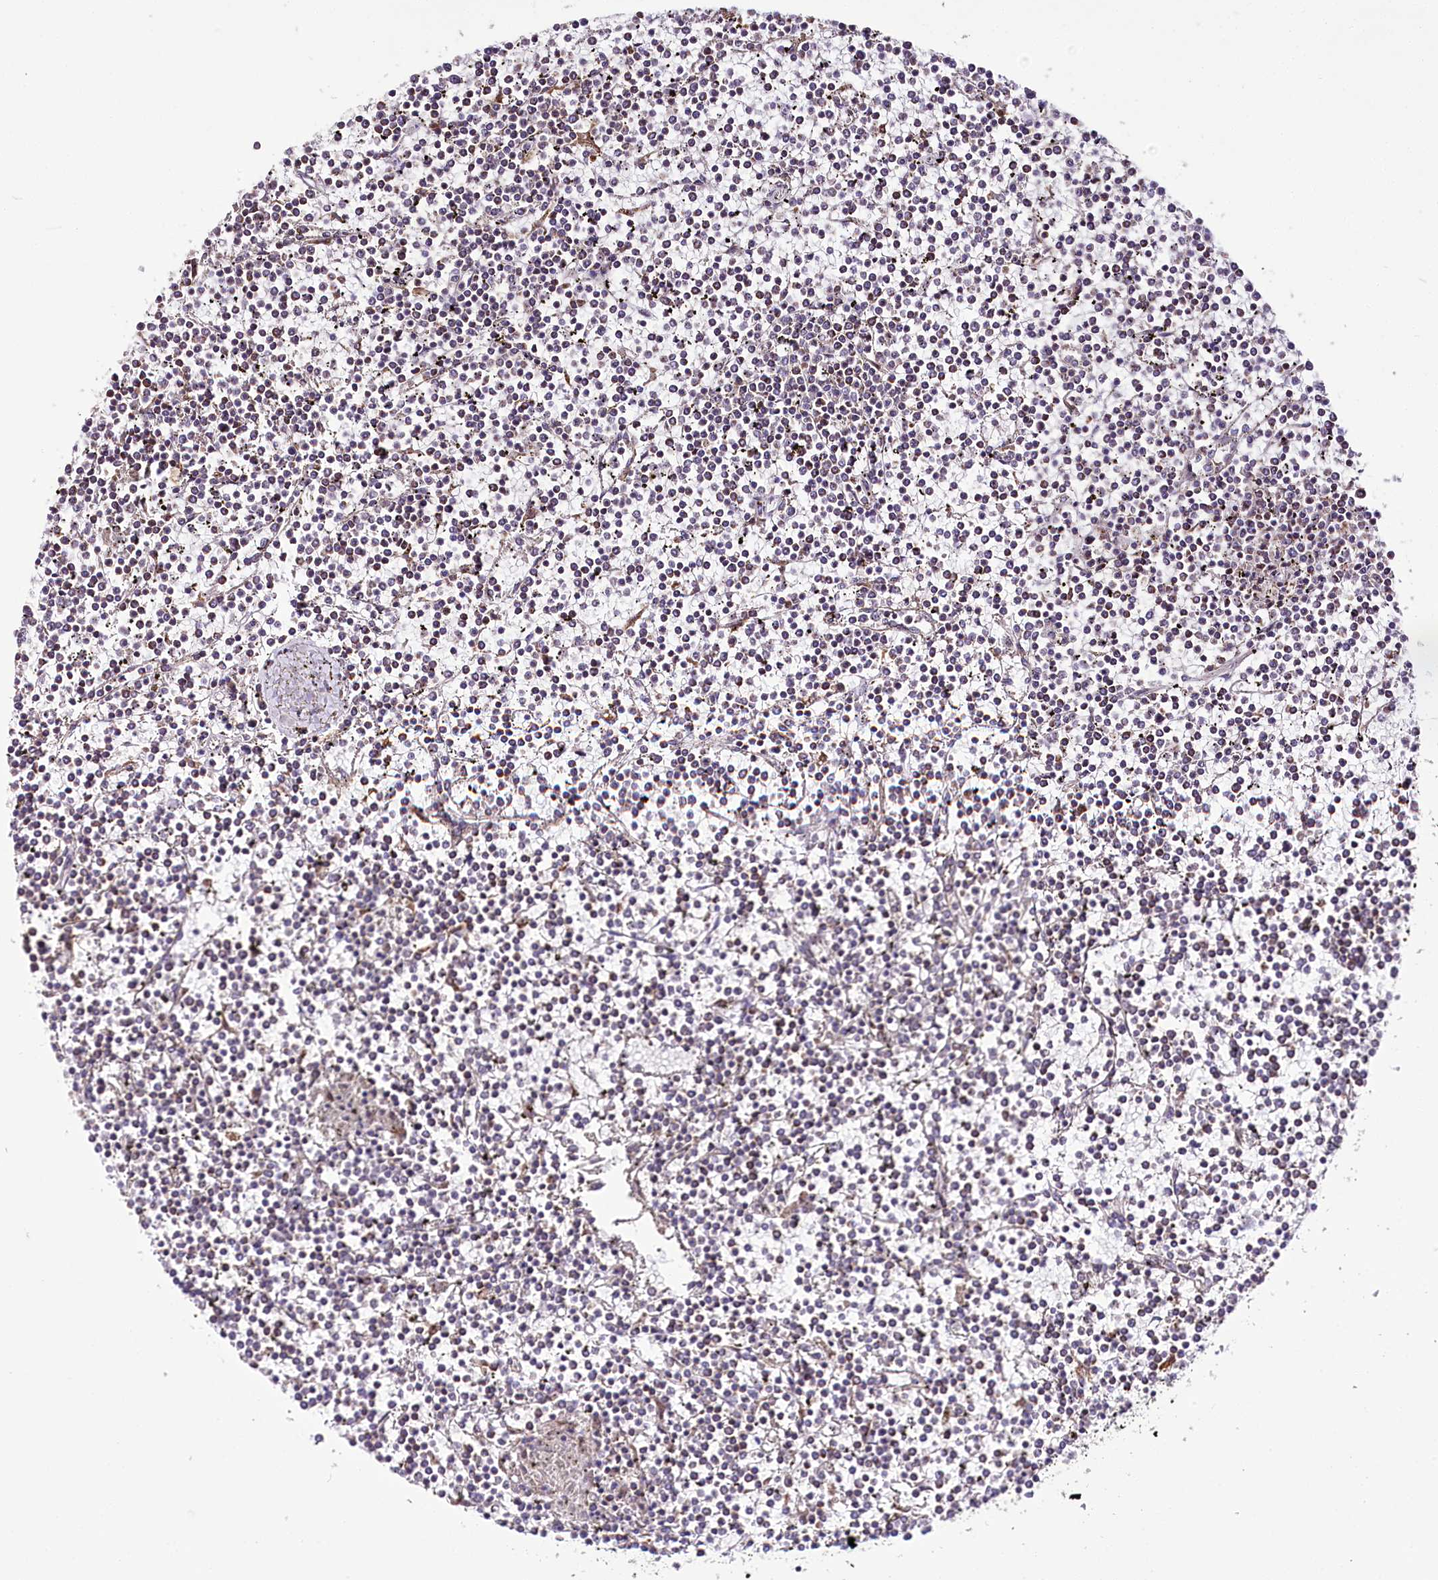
{"staining": {"intensity": "negative", "quantity": "none", "location": "none"}, "tissue": "lymphoma", "cell_type": "Tumor cells", "image_type": "cancer", "snomed": [{"axis": "morphology", "description": "Malignant lymphoma, non-Hodgkin's type, Low grade"}, {"axis": "topography", "description": "Spleen"}], "caption": "This micrograph is of malignant lymphoma, non-Hodgkin's type (low-grade) stained with IHC to label a protein in brown with the nuclei are counter-stained blue. There is no positivity in tumor cells.", "gene": "ZNF226", "patient": {"sex": "female", "age": 19}}